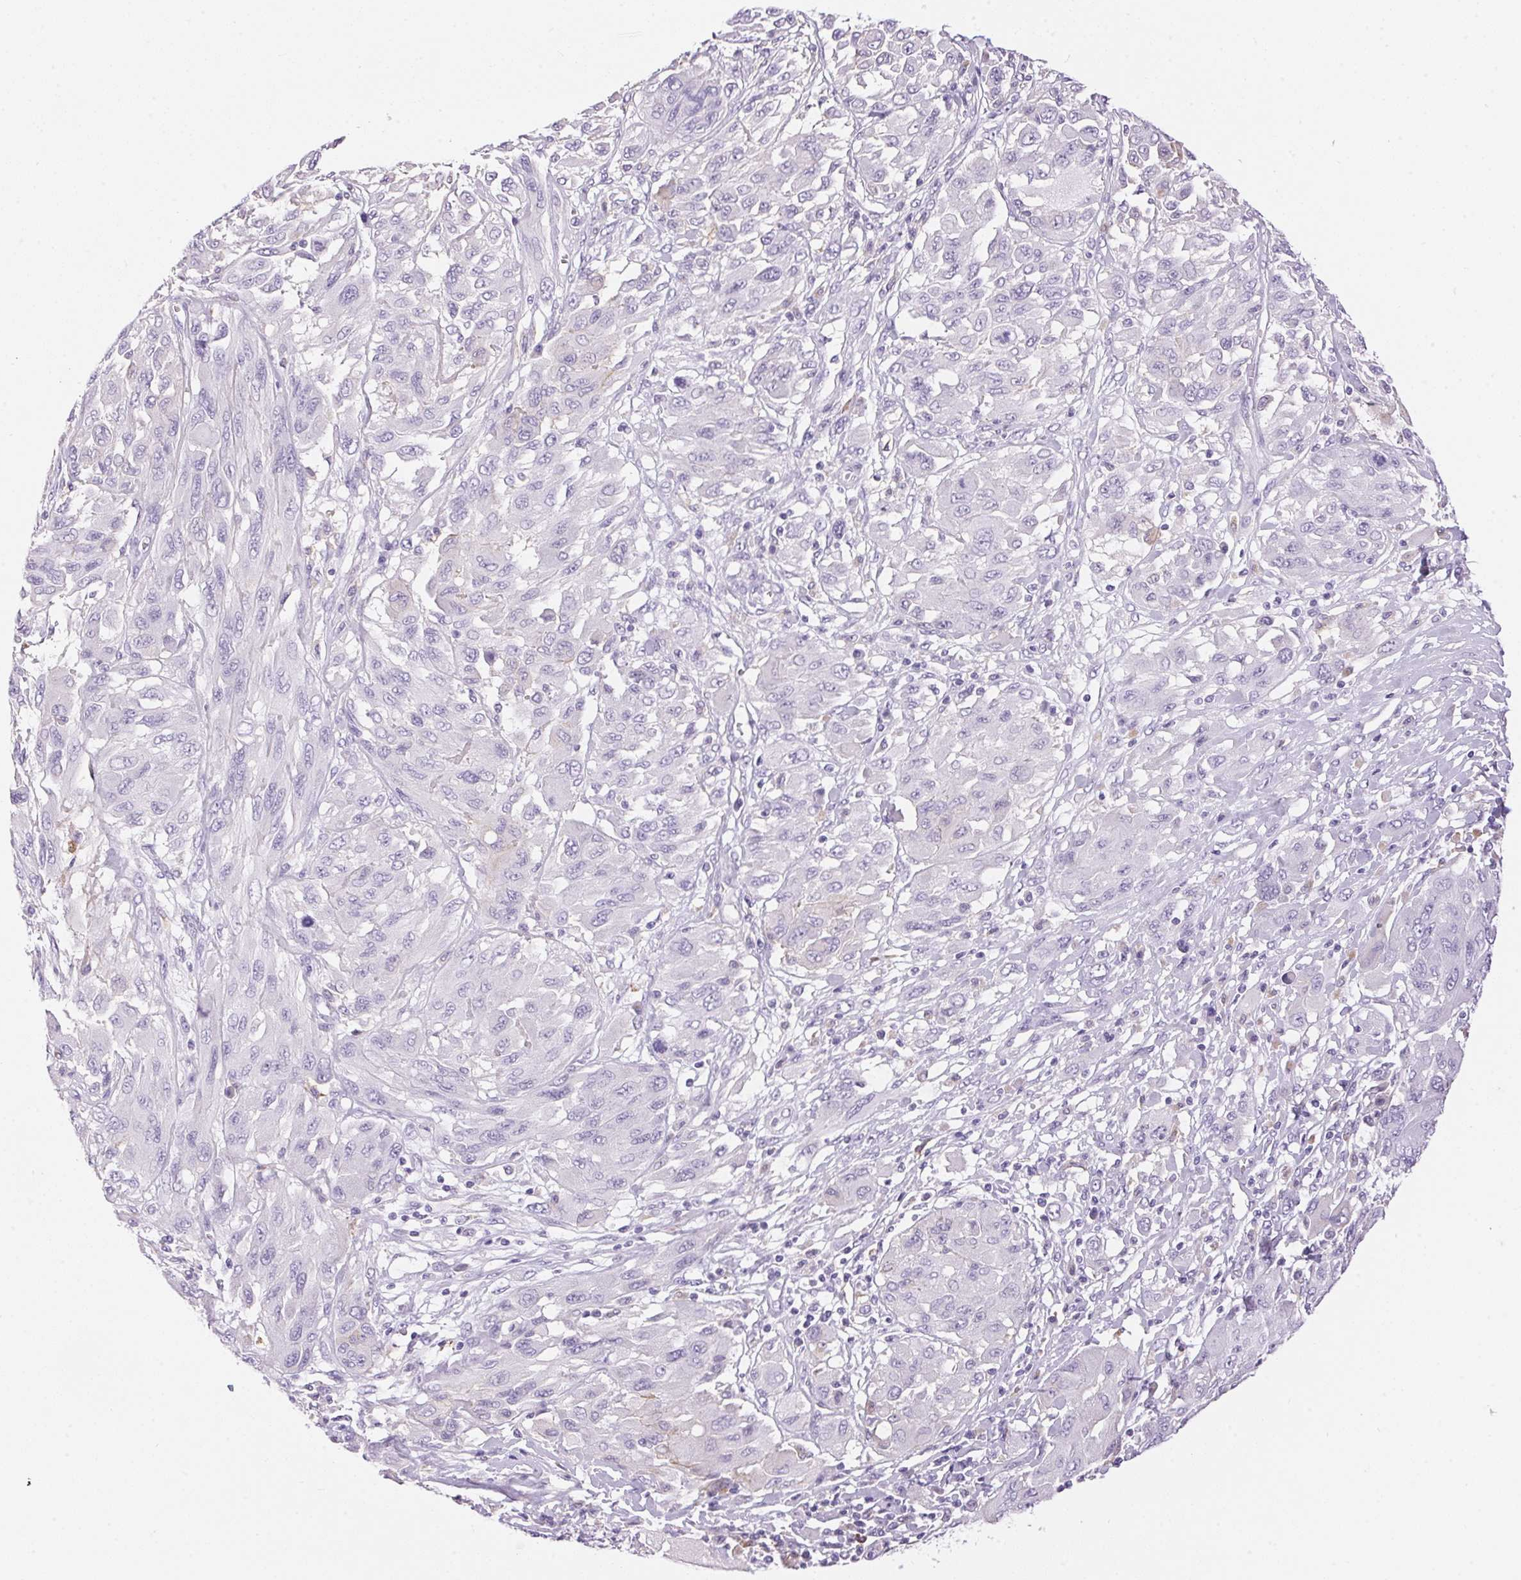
{"staining": {"intensity": "negative", "quantity": "none", "location": "none"}, "tissue": "melanoma", "cell_type": "Tumor cells", "image_type": "cancer", "snomed": [{"axis": "morphology", "description": "Malignant melanoma, NOS"}, {"axis": "topography", "description": "Skin"}], "caption": "This image is of melanoma stained with immunohistochemistry to label a protein in brown with the nuclei are counter-stained blue. There is no positivity in tumor cells.", "gene": "PNLIPRP3", "patient": {"sex": "female", "age": 91}}